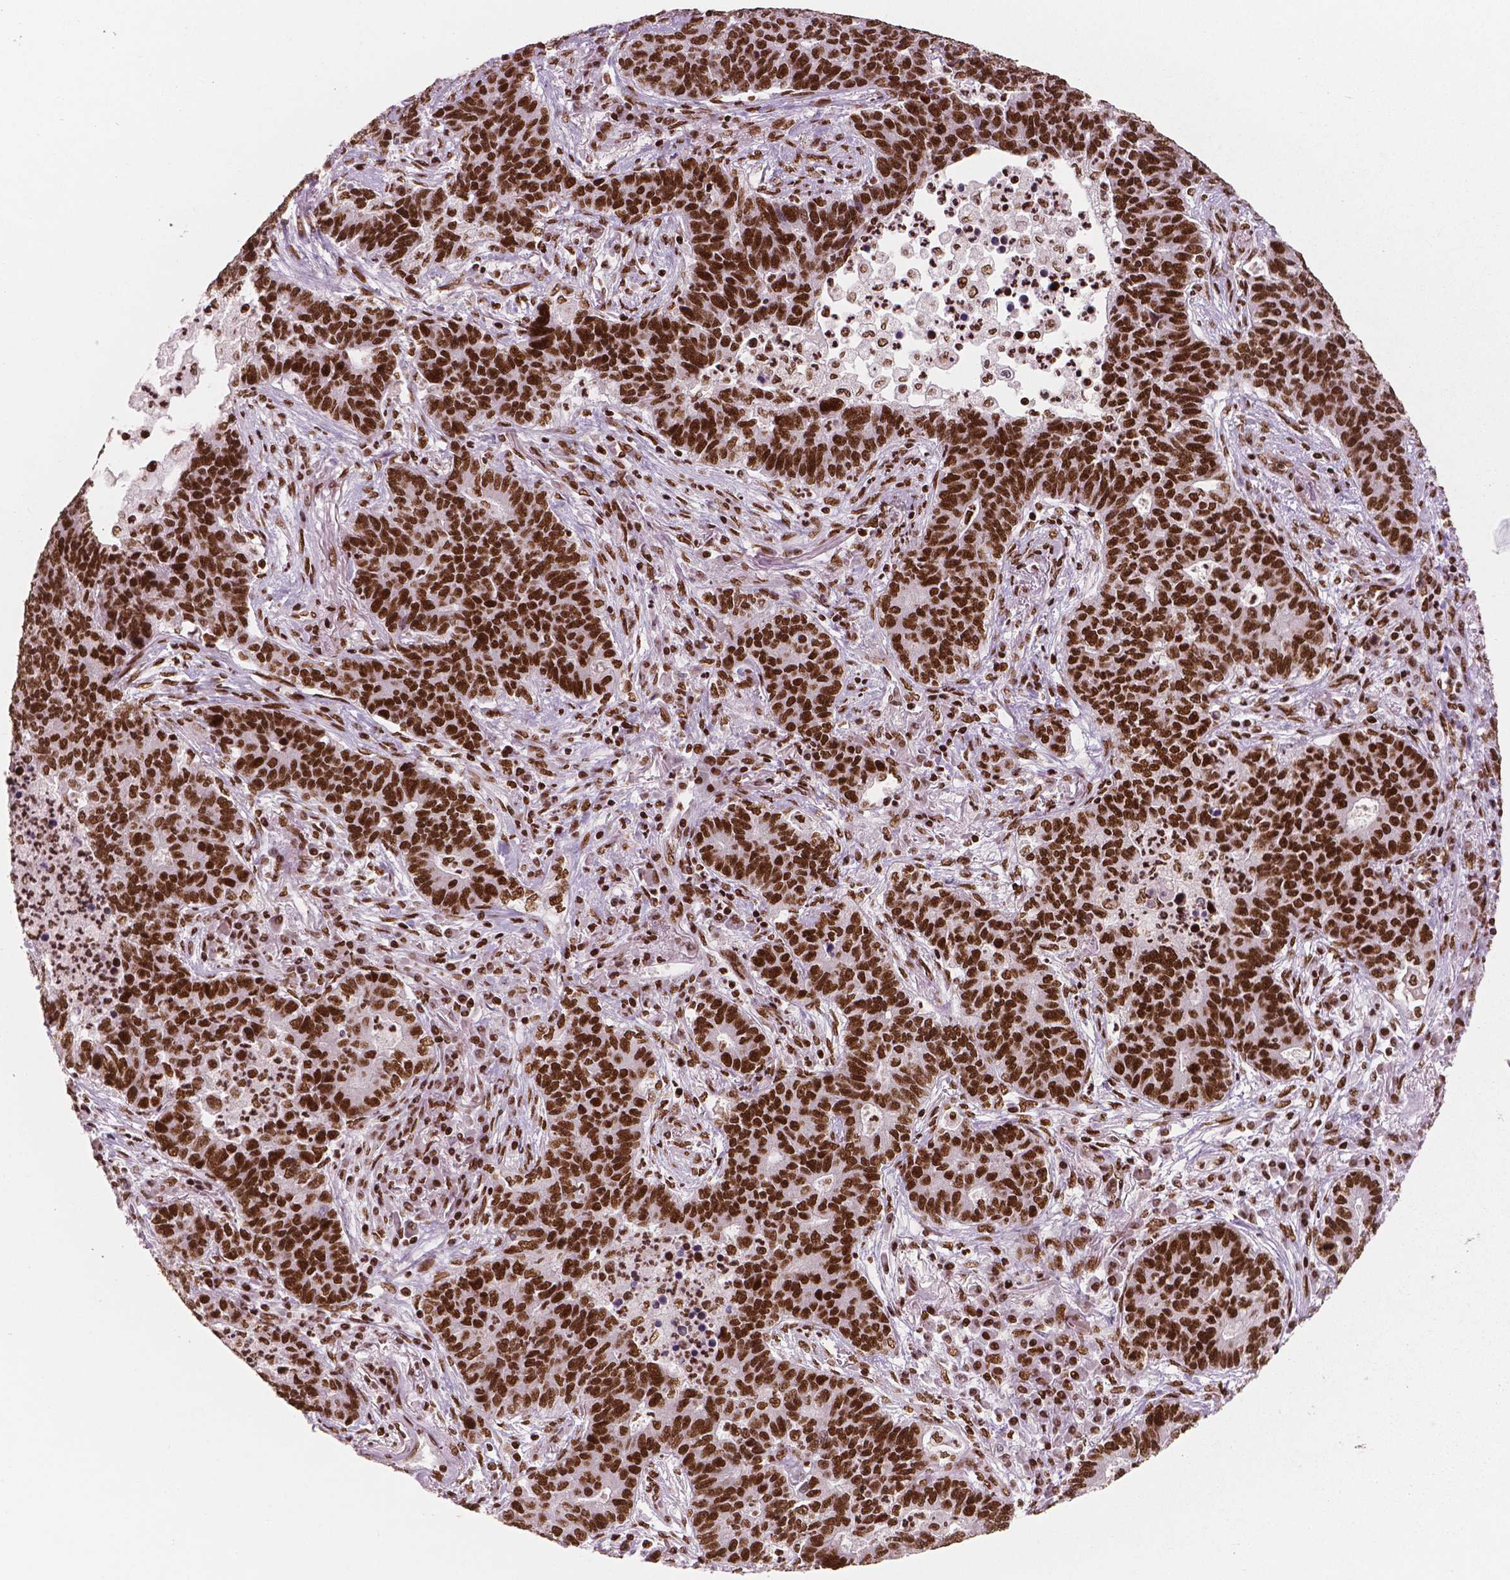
{"staining": {"intensity": "strong", "quantity": ">75%", "location": "nuclear"}, "tissue": "lung cancer", "cell_type": "Tumor cells", "image_type": "cancer", "snomed": [{"axis": "morphology", "description": "Adenocarcinoma, NOS"}, {"axis": "topography", "description": "Lung"}], "caption": "Human adenocarcinoma (lung) stained with a protein marker displays strong staining in tumor cells.", "gene": "BRD4", "patient": {"sex": "female", "age": 57}}